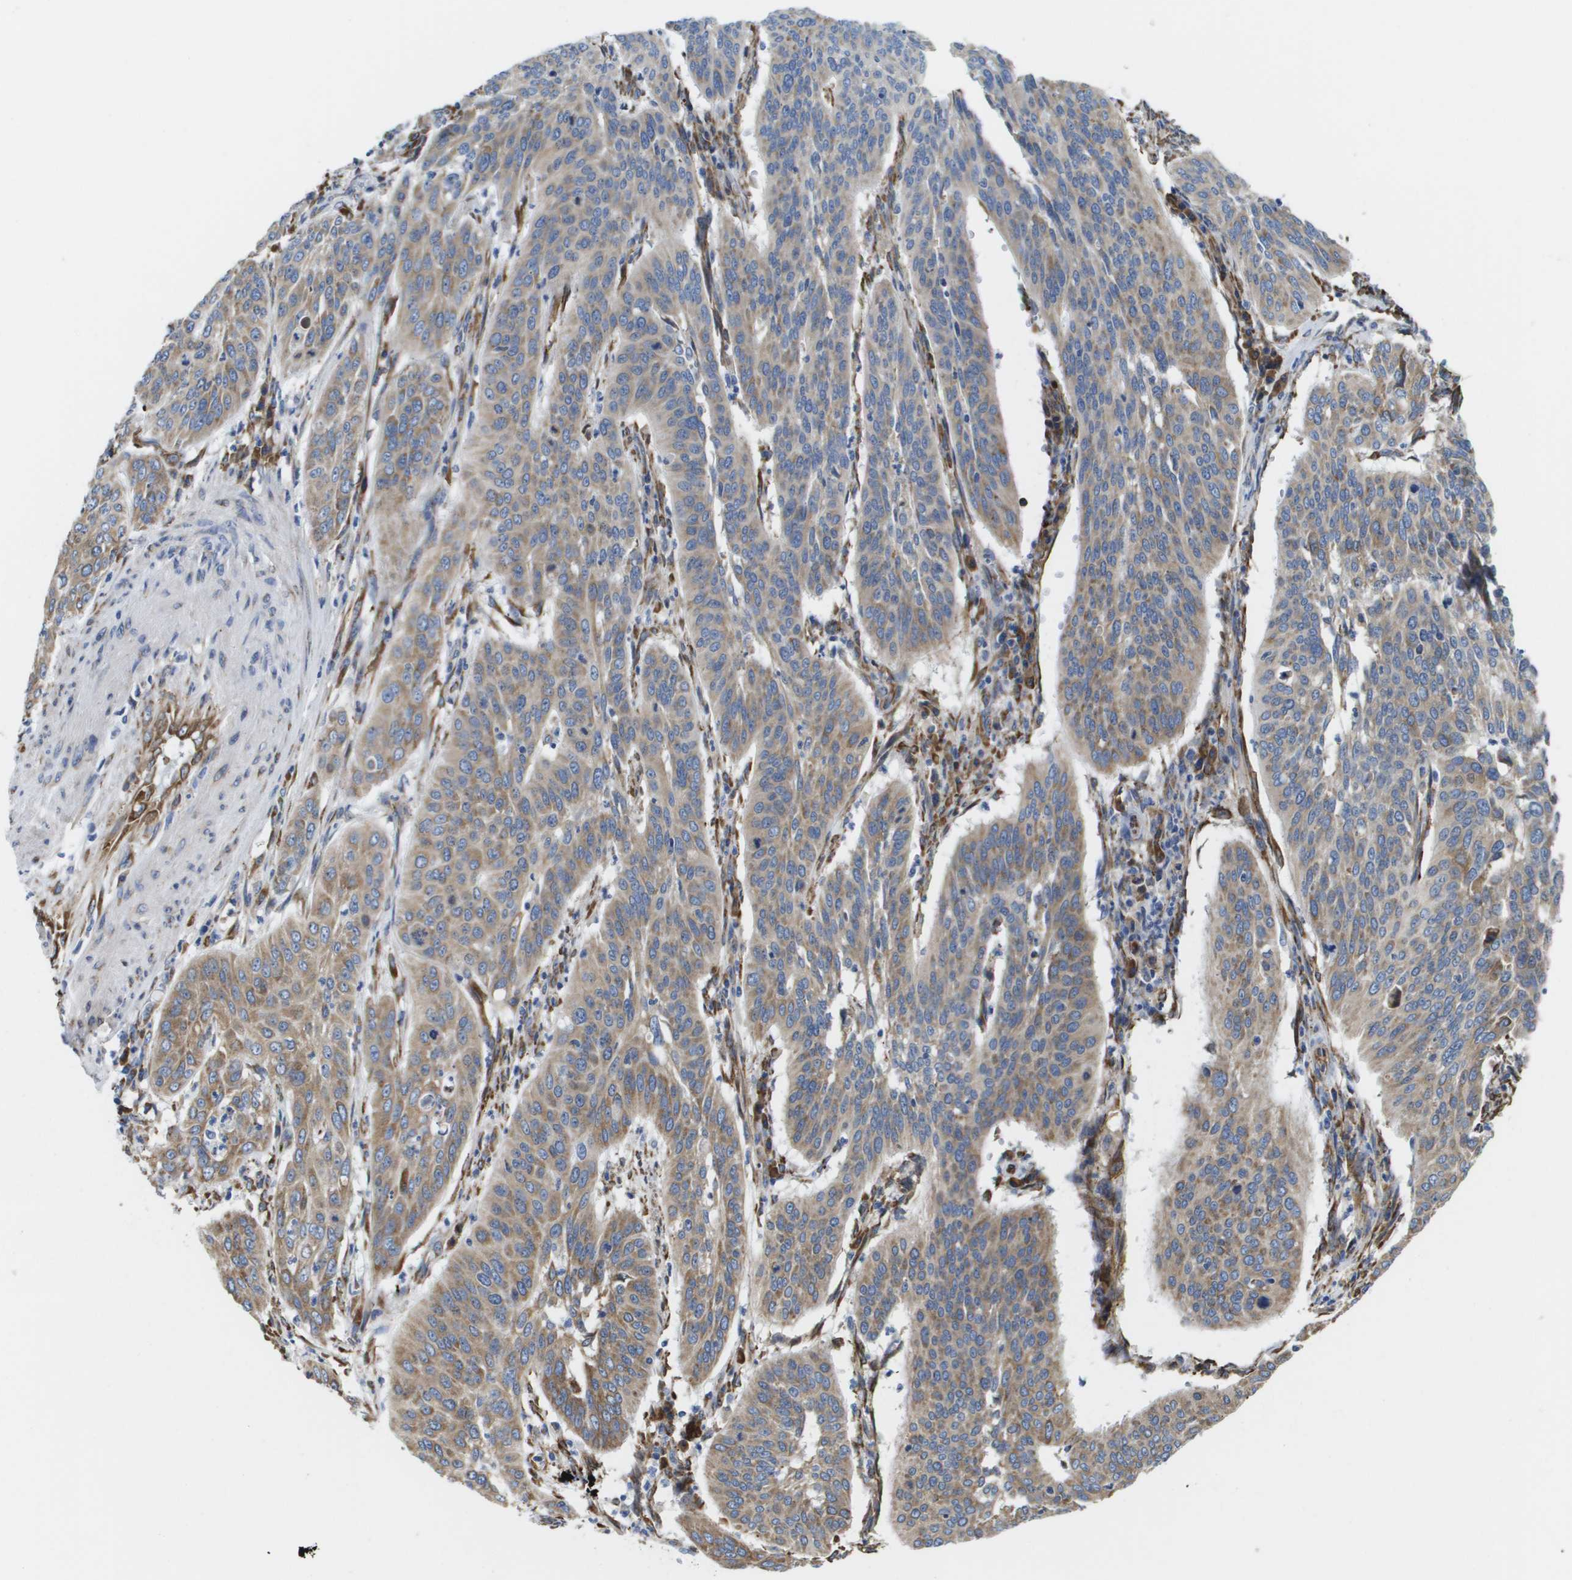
{"staining": {"intensity": "moderate", "quantity": "25%-75%", "location": "cytoplasmic/membranous"}, "tissue": "cervical cancer", "cell_type": "Tumor cells", "image_type": "cancer", "snomed": [{"axis": "morphology", "description": "Normal tissue, NOS"}, {"axis": "morphology", "description": "Squamous cell carcinoma, NOS"}, {"axis": "topography", "description": "Cervix"}], "caption": "Cervical cancer stained for a protein (brown) exhibits moderate cytoplasmic/membranous positive staining in approximately 25%-75% of tumor cells.", "gene": "ST3GAL2", "patient": {"sex": "female", "age": 39}}